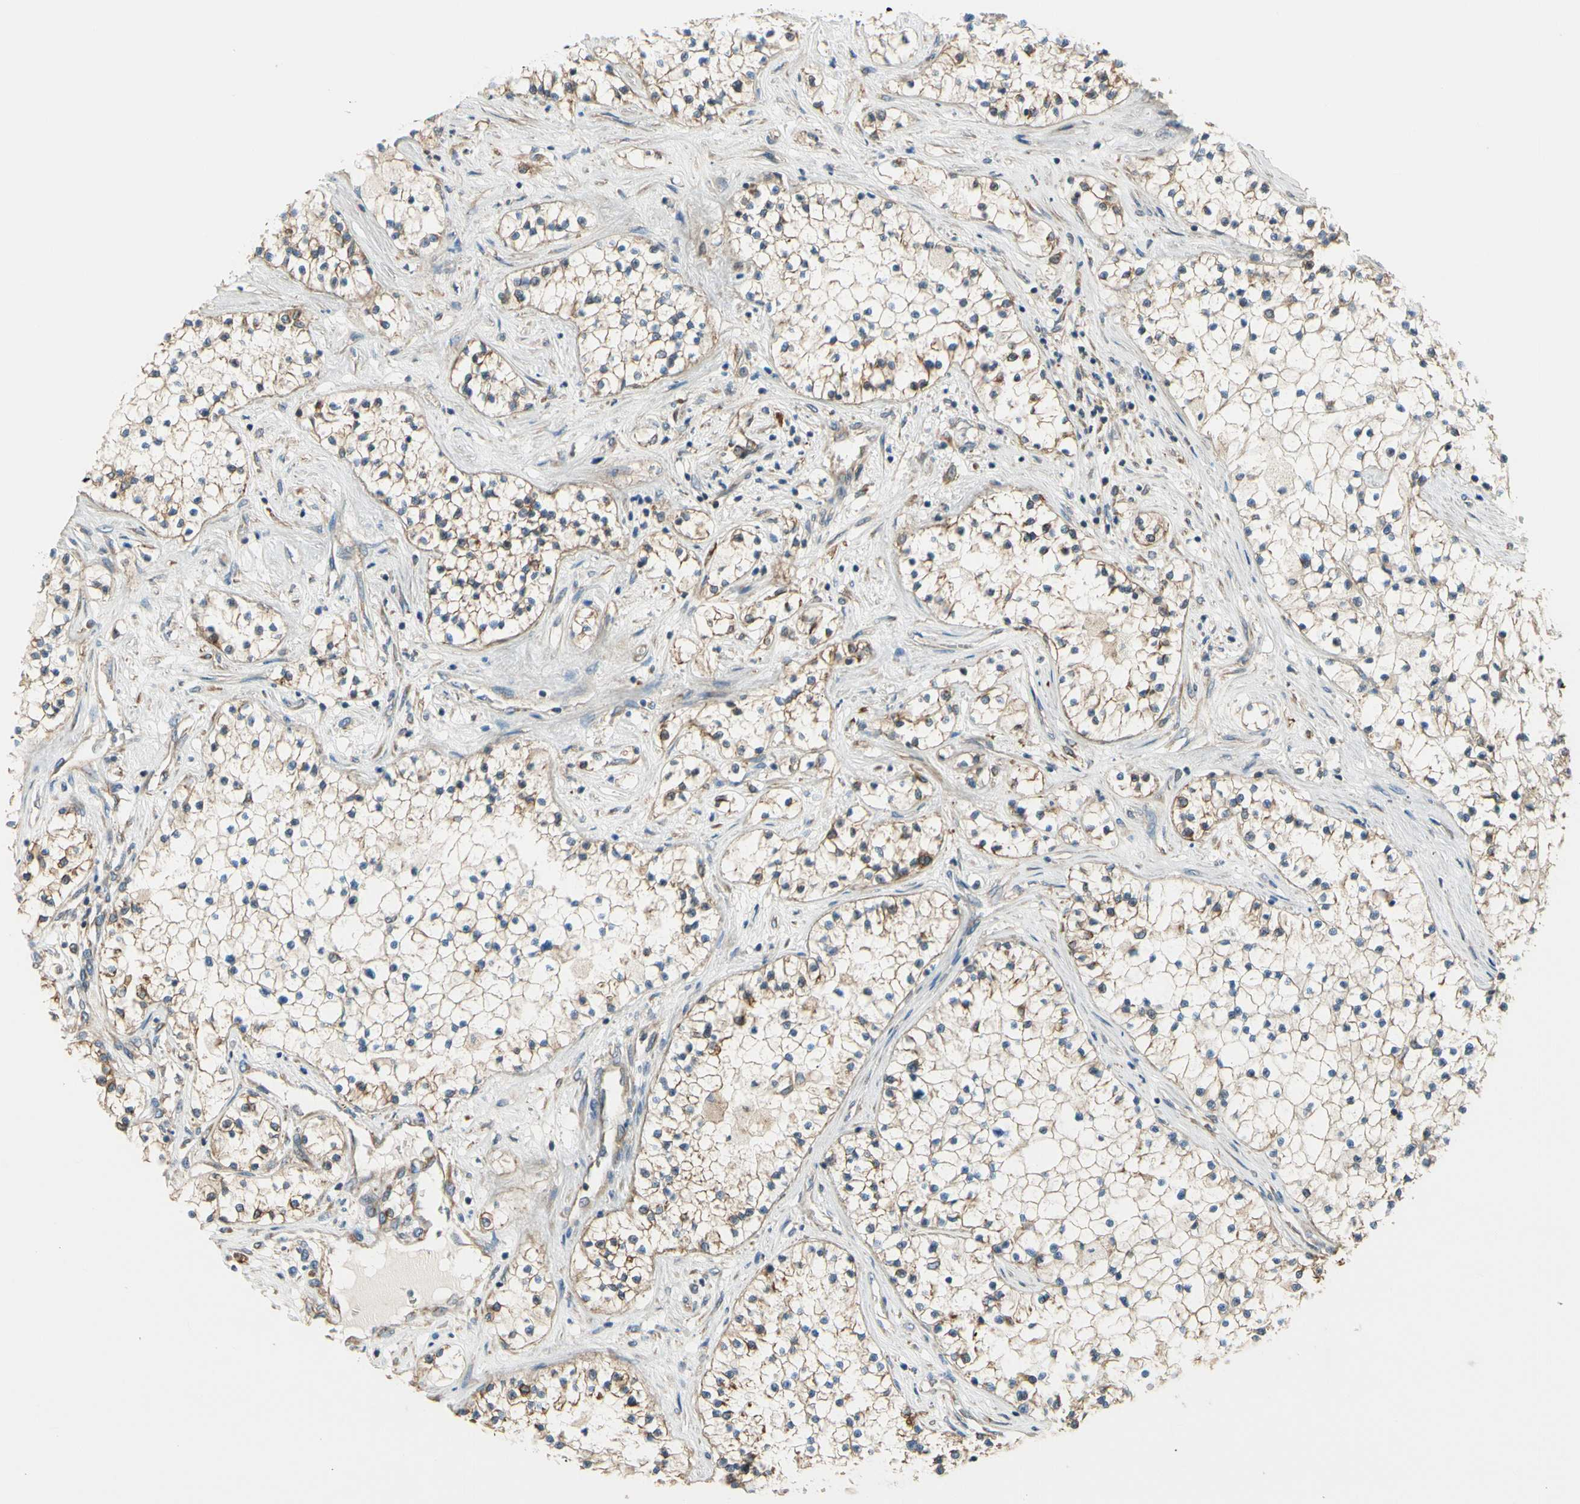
{"staining": {"intensity": "moderate", "quantity": ">75%", "location": "cytoplasmic/membranous"}, "tissue": "renal cancer", "cell_type": "Tumor cells", "image_type": "cancer", "snomed": [{"axis": "morphology", "description": "Adenocarcinoma, NOS"}, {"axis": "topography", "description": "Kidney"}], "caption": "Immunohistochemical staining of renal cancer demonstrates medium levels of moderate cytoplasmic/membranous positivity in about >75% of tumor cells.", "gene": "CLCC1", "patient": {"sex": "male", "age": 68}}